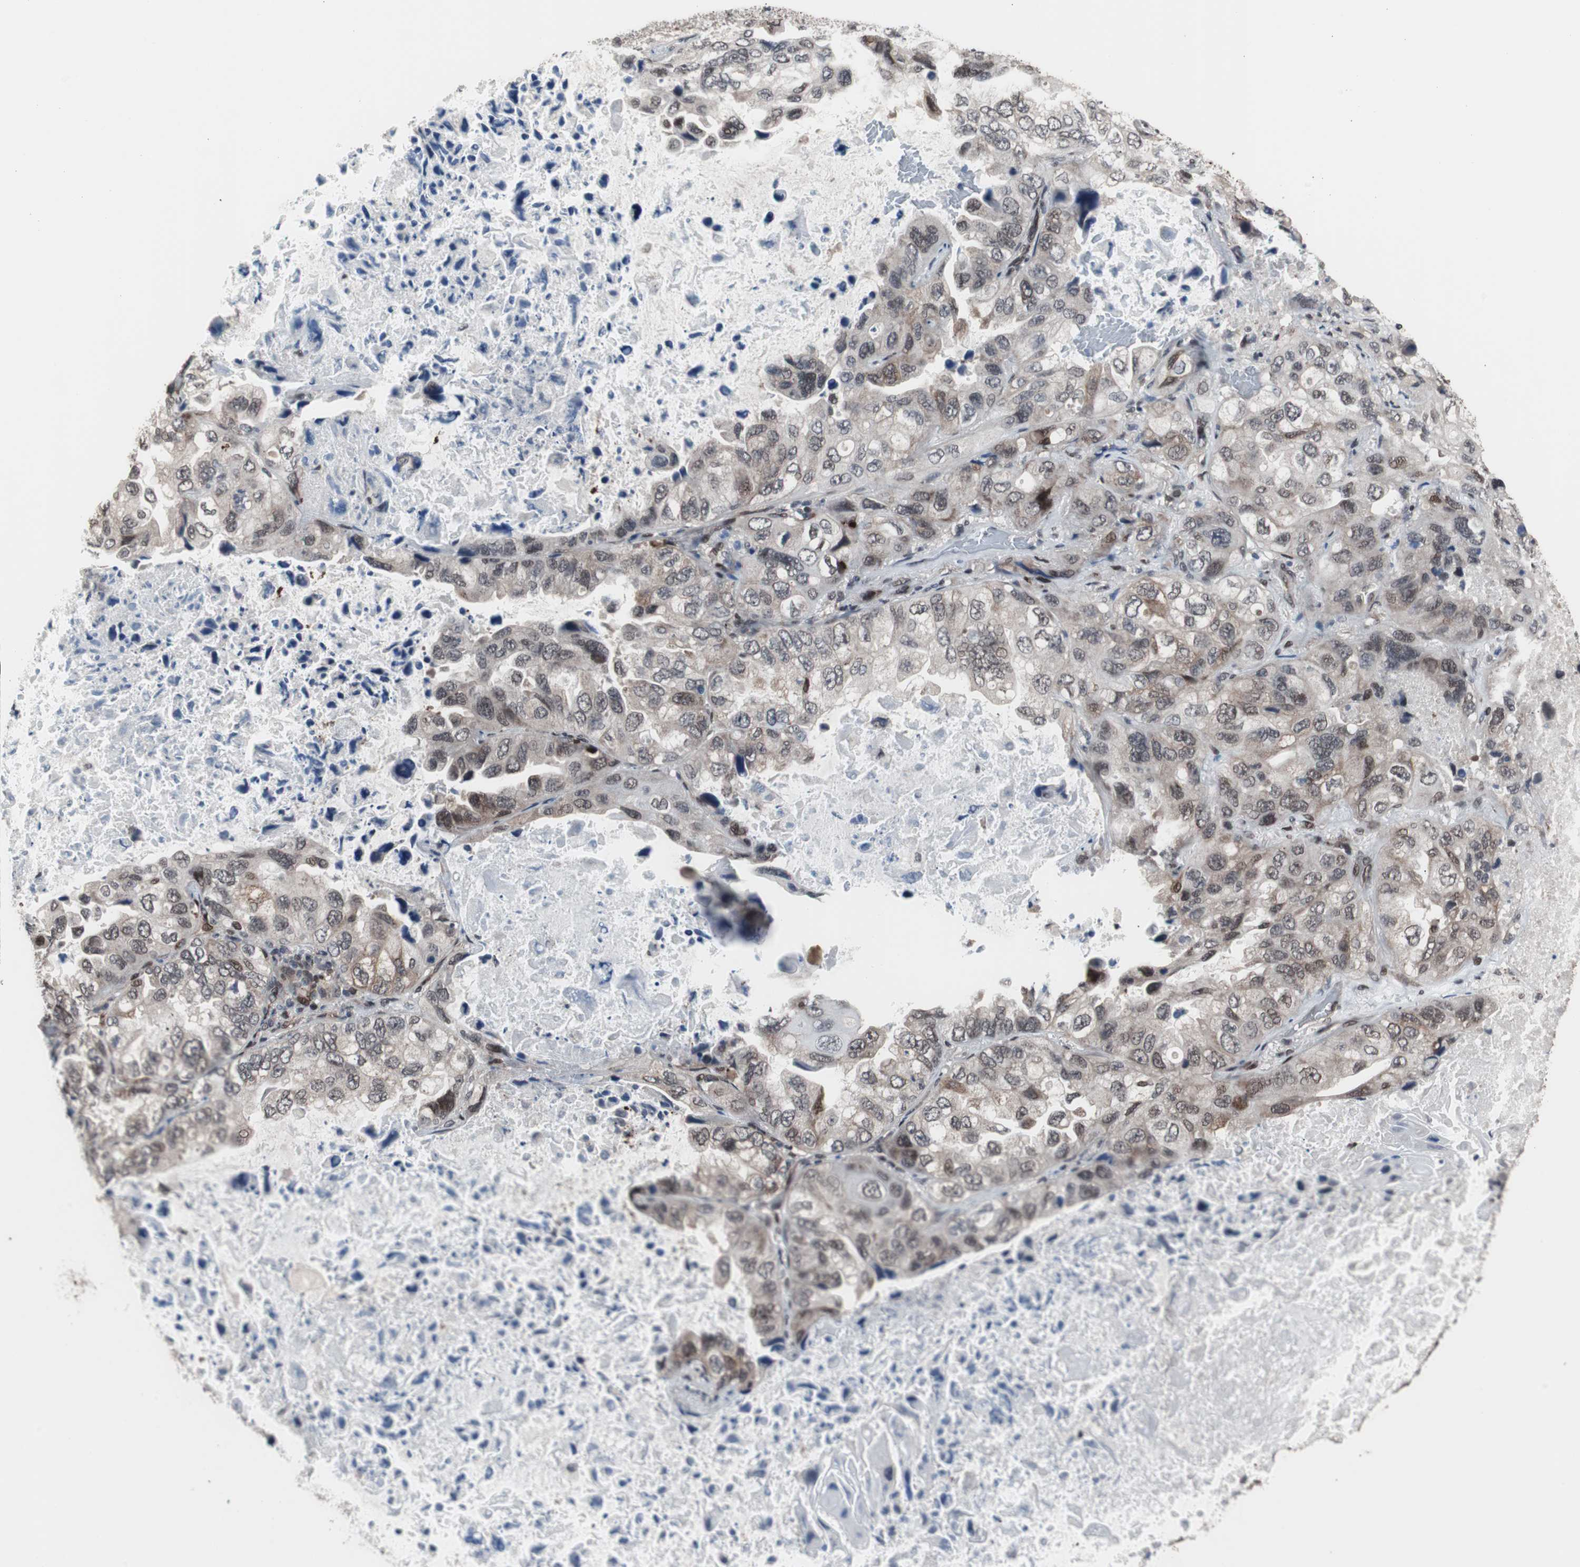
{"staining": {"intensity": "moderate", "quantity": "25%-75%", "location": "nuclear"}, "tissue": "lung cancer", "cell_type": "Tumor cells", "image_type": "cancer", "snomed": [{"axis": "morphology", "description": "Squamous cell carcinoma, NOS"}, {"axis": "topography", "description": "Lung"}], "caption": "This is a histology image of immunohistochemistry staining of squamous cell carcinoma (lung), which shows moderate expression in the nuclear of tumor cells.", "gene": "POGZ", "patient": {"sex": "female", "age": 73}}